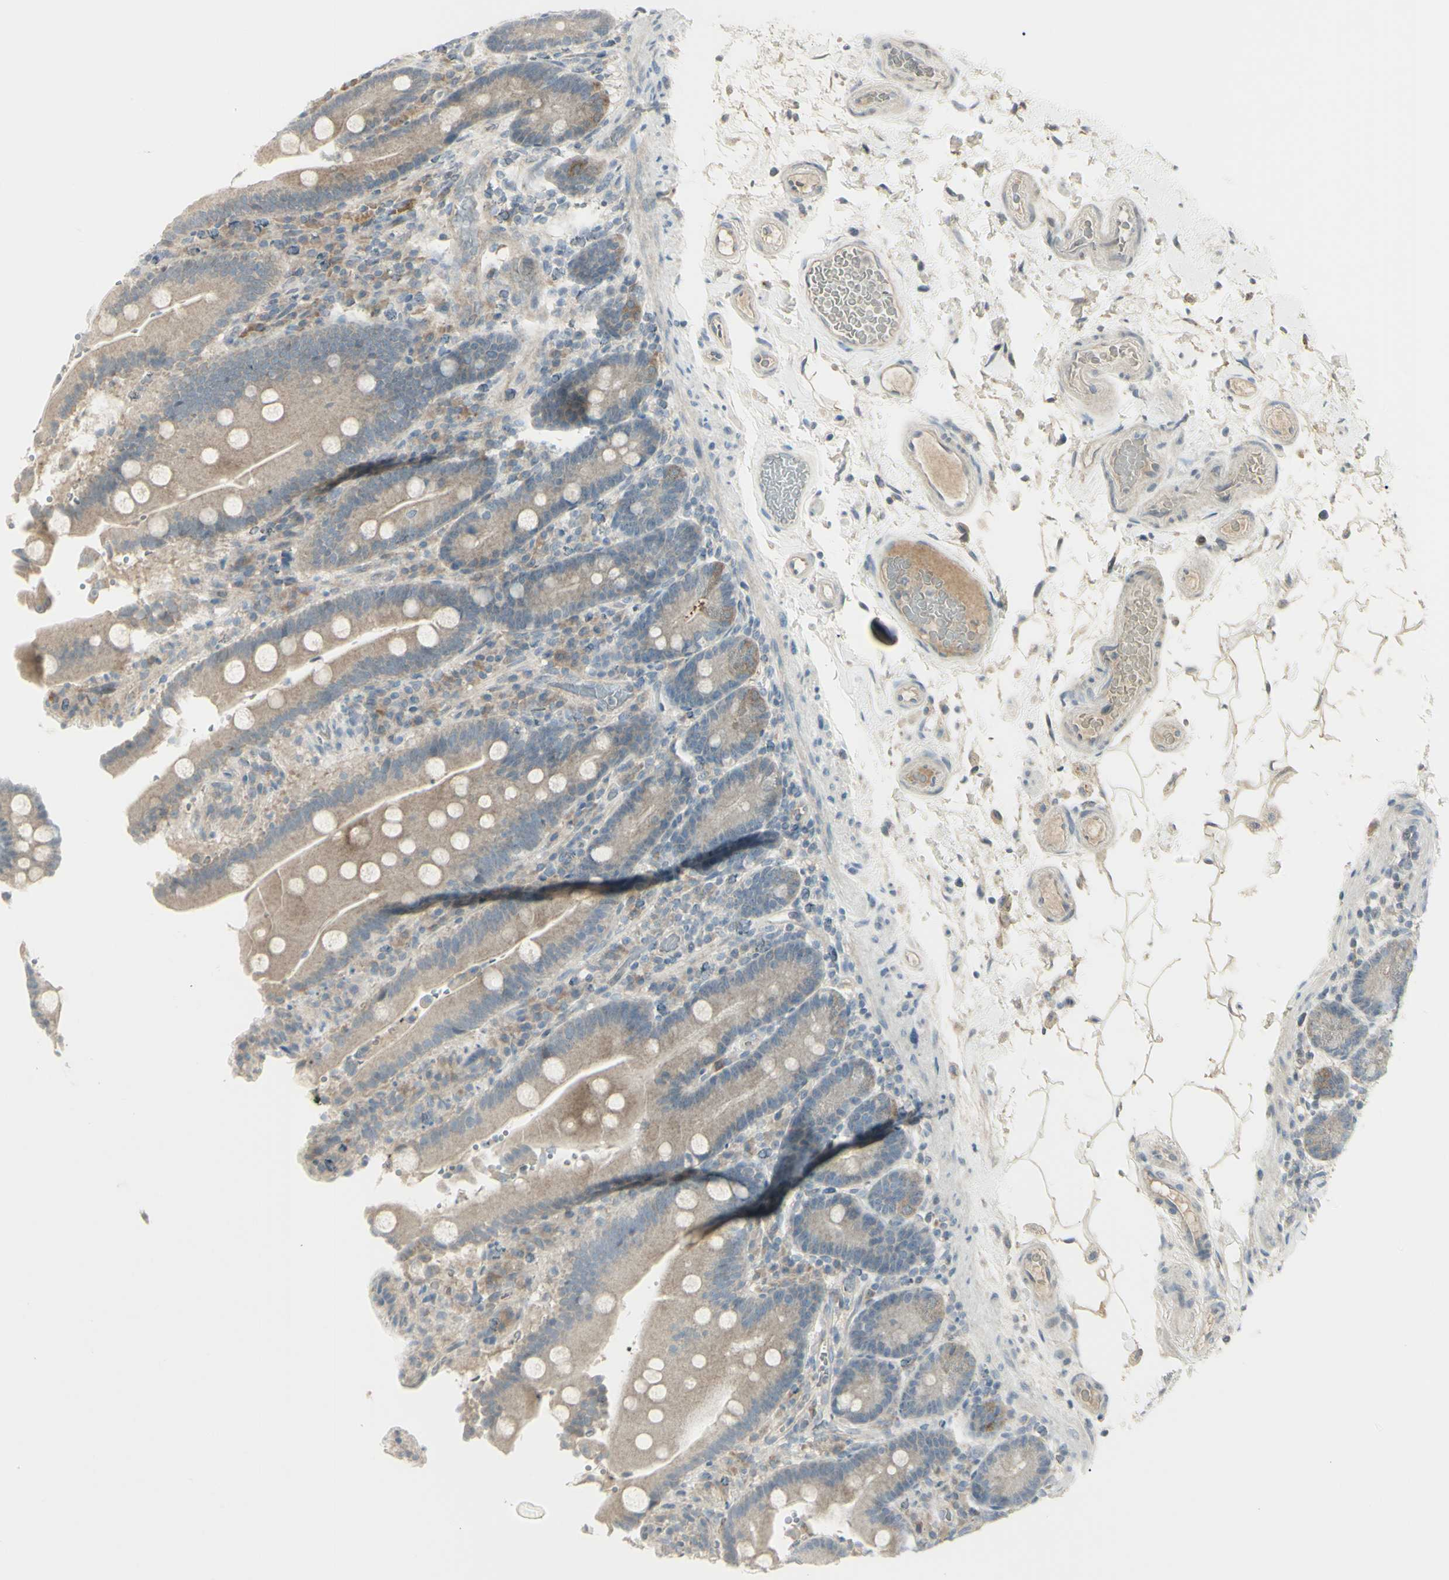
{"staining": {"intensity": "weak", "quantity": ">75%", "location": "cytoplasmic/membranous"}, "tissue": "duodenum", "cell_type": "Glandular cells", "image_type": "normal", "snomed": [{"axis": "morphology", "description": "Normal tissue, NOS"}, {"axis": "topography", "description": "Small intestine, NOS"}], "caption": "Immunohistochemical staining of benign duodenum reveals >75% levels of weak cytoplasmic/membranous protein staining in about >75% of glandular cells. (Stains: DAB in brown, nuclei in blue, Microscopy: brightfield microscopy at high magnification).", "gene": "SH3GL2", "patient": {"sex": "female", "age": 71}}